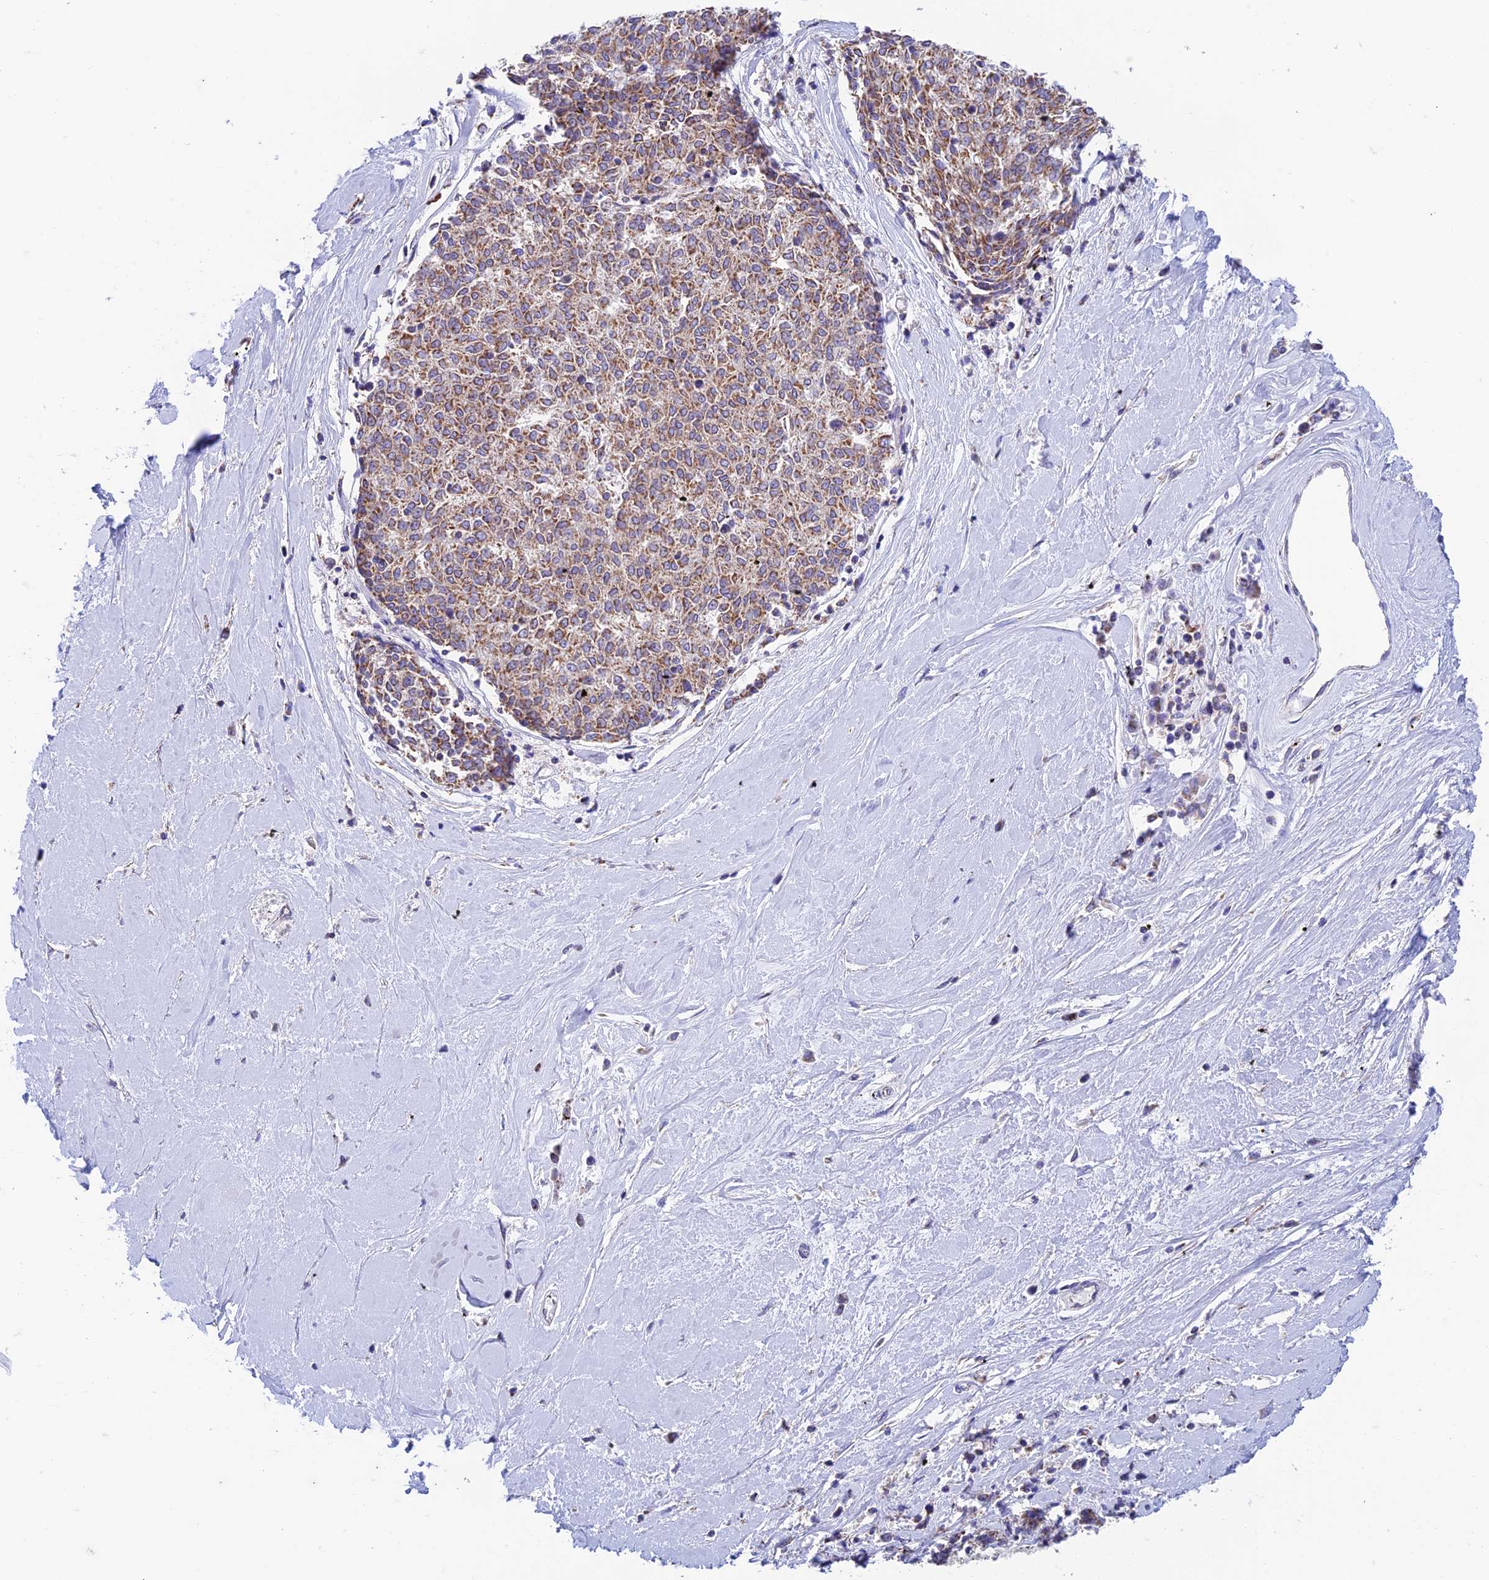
{"staining": {"intensity": "moderate", "quantity": ">75%", "location": "cytoplasmic/membranous"}, "tissue": "melanoma", "cell_type": "Tumor cells", "image_type": "cancer", "snomed": [{"axis": "morphology", "description": "Malignant melanoma, NOS"}, {"axis": "topography", "description": "Skin"}], "caption": "Human melanoma stained with a brown dye exhibits moderate cytoplasmic/membranous positive positivity in about >75% of tumor cells.", "gene": "ZNF181", "patient": {"sex": "female", "age": 72}}